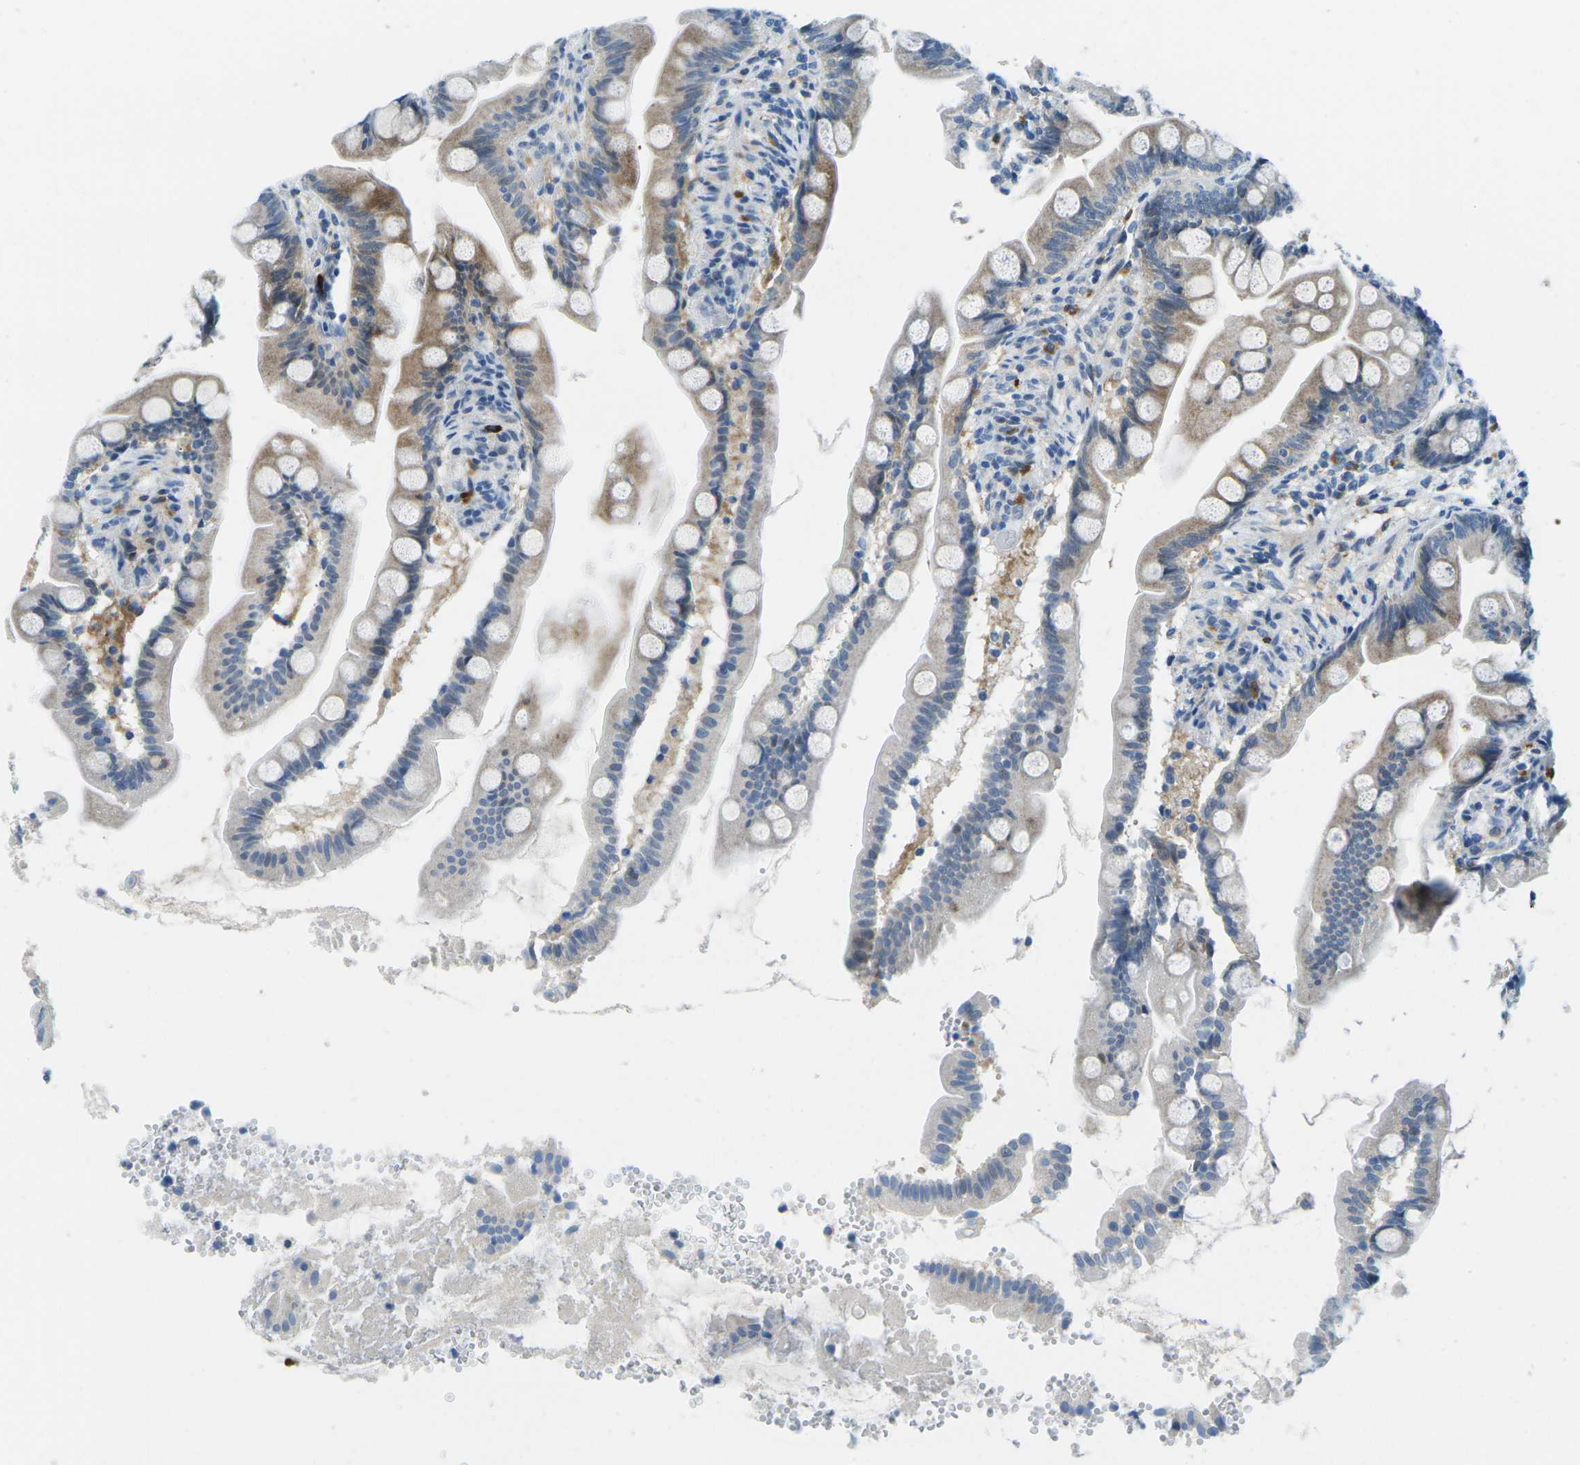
{"staining": {"intensity": "moderate", "quantity": "<25%", "location": "cytoplasmic/membranous"}, "tissue": "small intestine", "cell_type": "Glandular cells", "image_type": "normal", "snomed": [{"axis": "morphology", "description": "Normal tissue, NOS"}, {"axis": "topography", "description": "Small intestine"}], "caption": "DAB (3,3'-diaminobenzidine) immunohistochemical staining of benign small intestine shows moderate cytoplasmic/membranous protein staining in about <25% of glandular cells.", "gene": "CFB", "patient": {"sex": "female", "age": 56}}